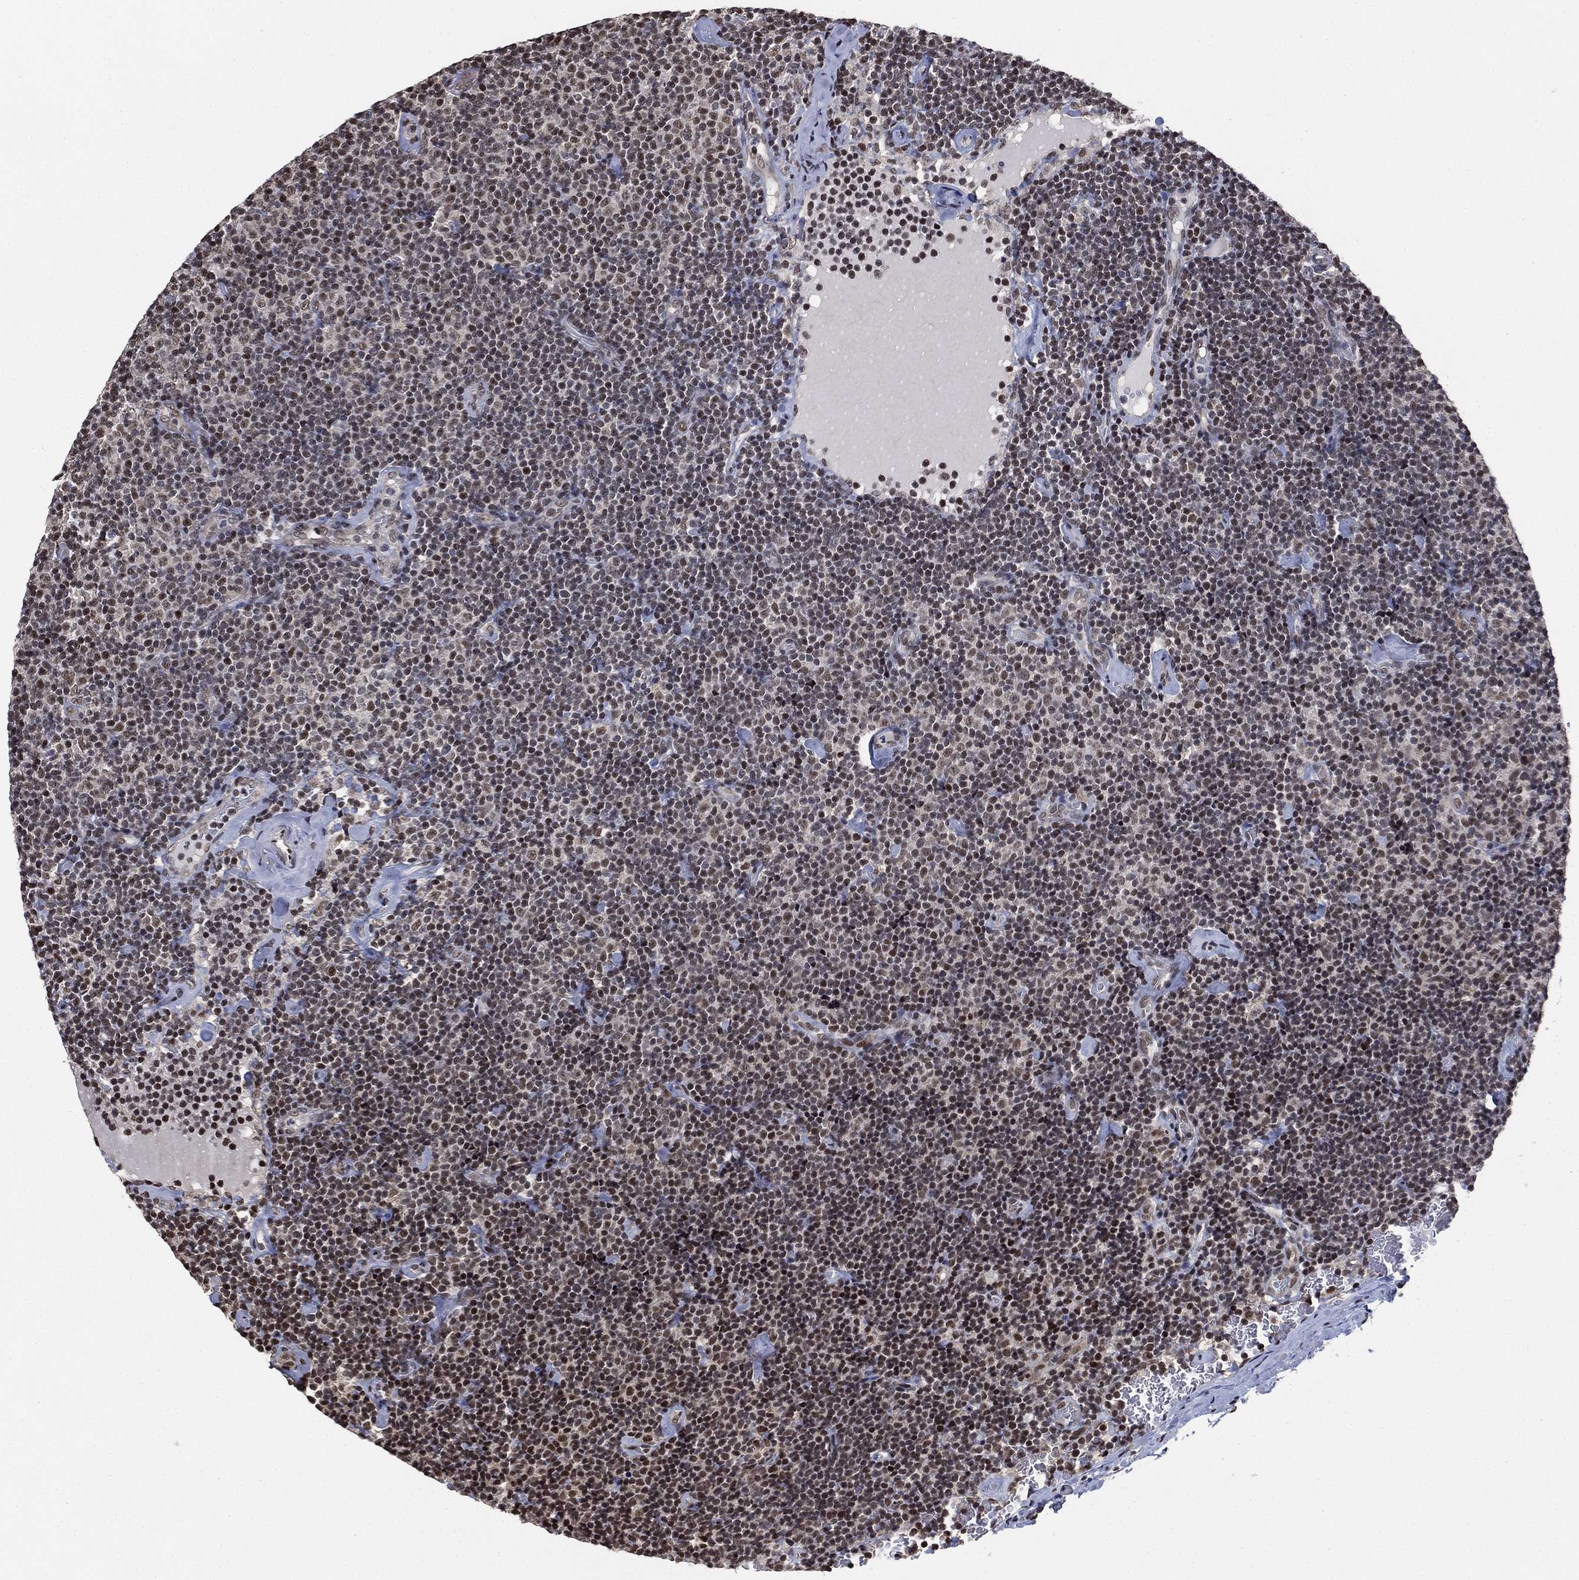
{"staining": {"intensity": "moderate", "quantity": "25%-75%", "location": "nuclear"}, "tissue": "lymphoma", "cell_type": "Tumor cells", "image_type": "cancer", "snomed": [{"axis": "morphology", "description": "Malignant lymphoma, non-Hodgkin's type, Low grade"}, {"axis": "topography", "description": "Lymph node"}], "caption": "DAB (3,3'-diaminobenzidine) immunohistochemical staining of human lymphoma exhibits moderate nuclear protein expression in about 25%-75% of tumor cells. Nuclei are stained in blue.", "gene": "ZSCAN30", "patient": {"sex": "male", "age": 81}}